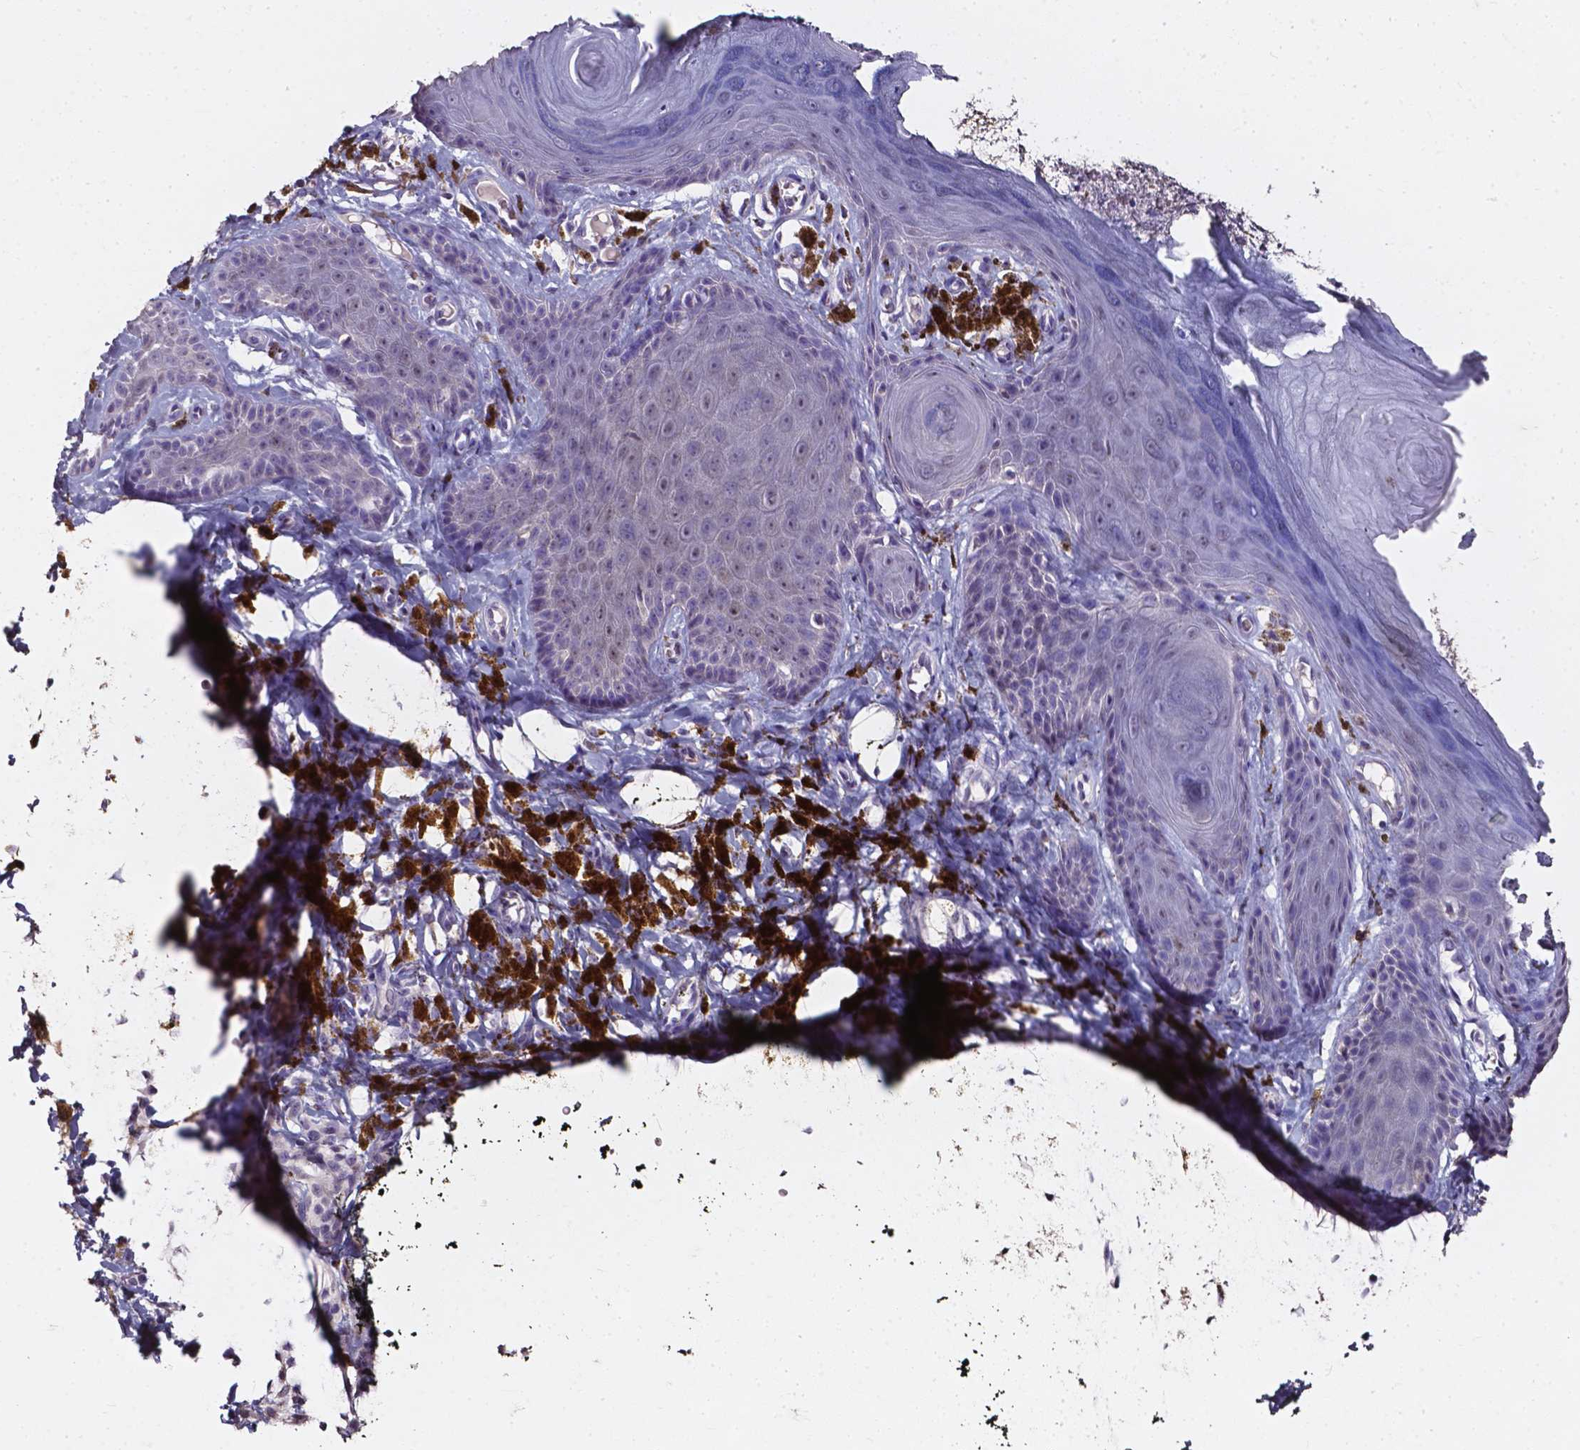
{"staining": {"intensity": "negative", "quantity": "none", "location": "none"}, "tissue": "melanoma", "cell_type": "Tumor cells", "image_type": "cancer", "snomed": [{"axis": "morphology", "description": "Malignant melanoma, NOS"}, {"axis": "topography", "description": "Skin"}], "caption": "This is an immunohistochemistry (IHC) histopathology image of human malignant melanoma. There is no positivity in tumor cells.", "gene": "AKR1B10", "patient": {"sex": "female", "age": 80}}